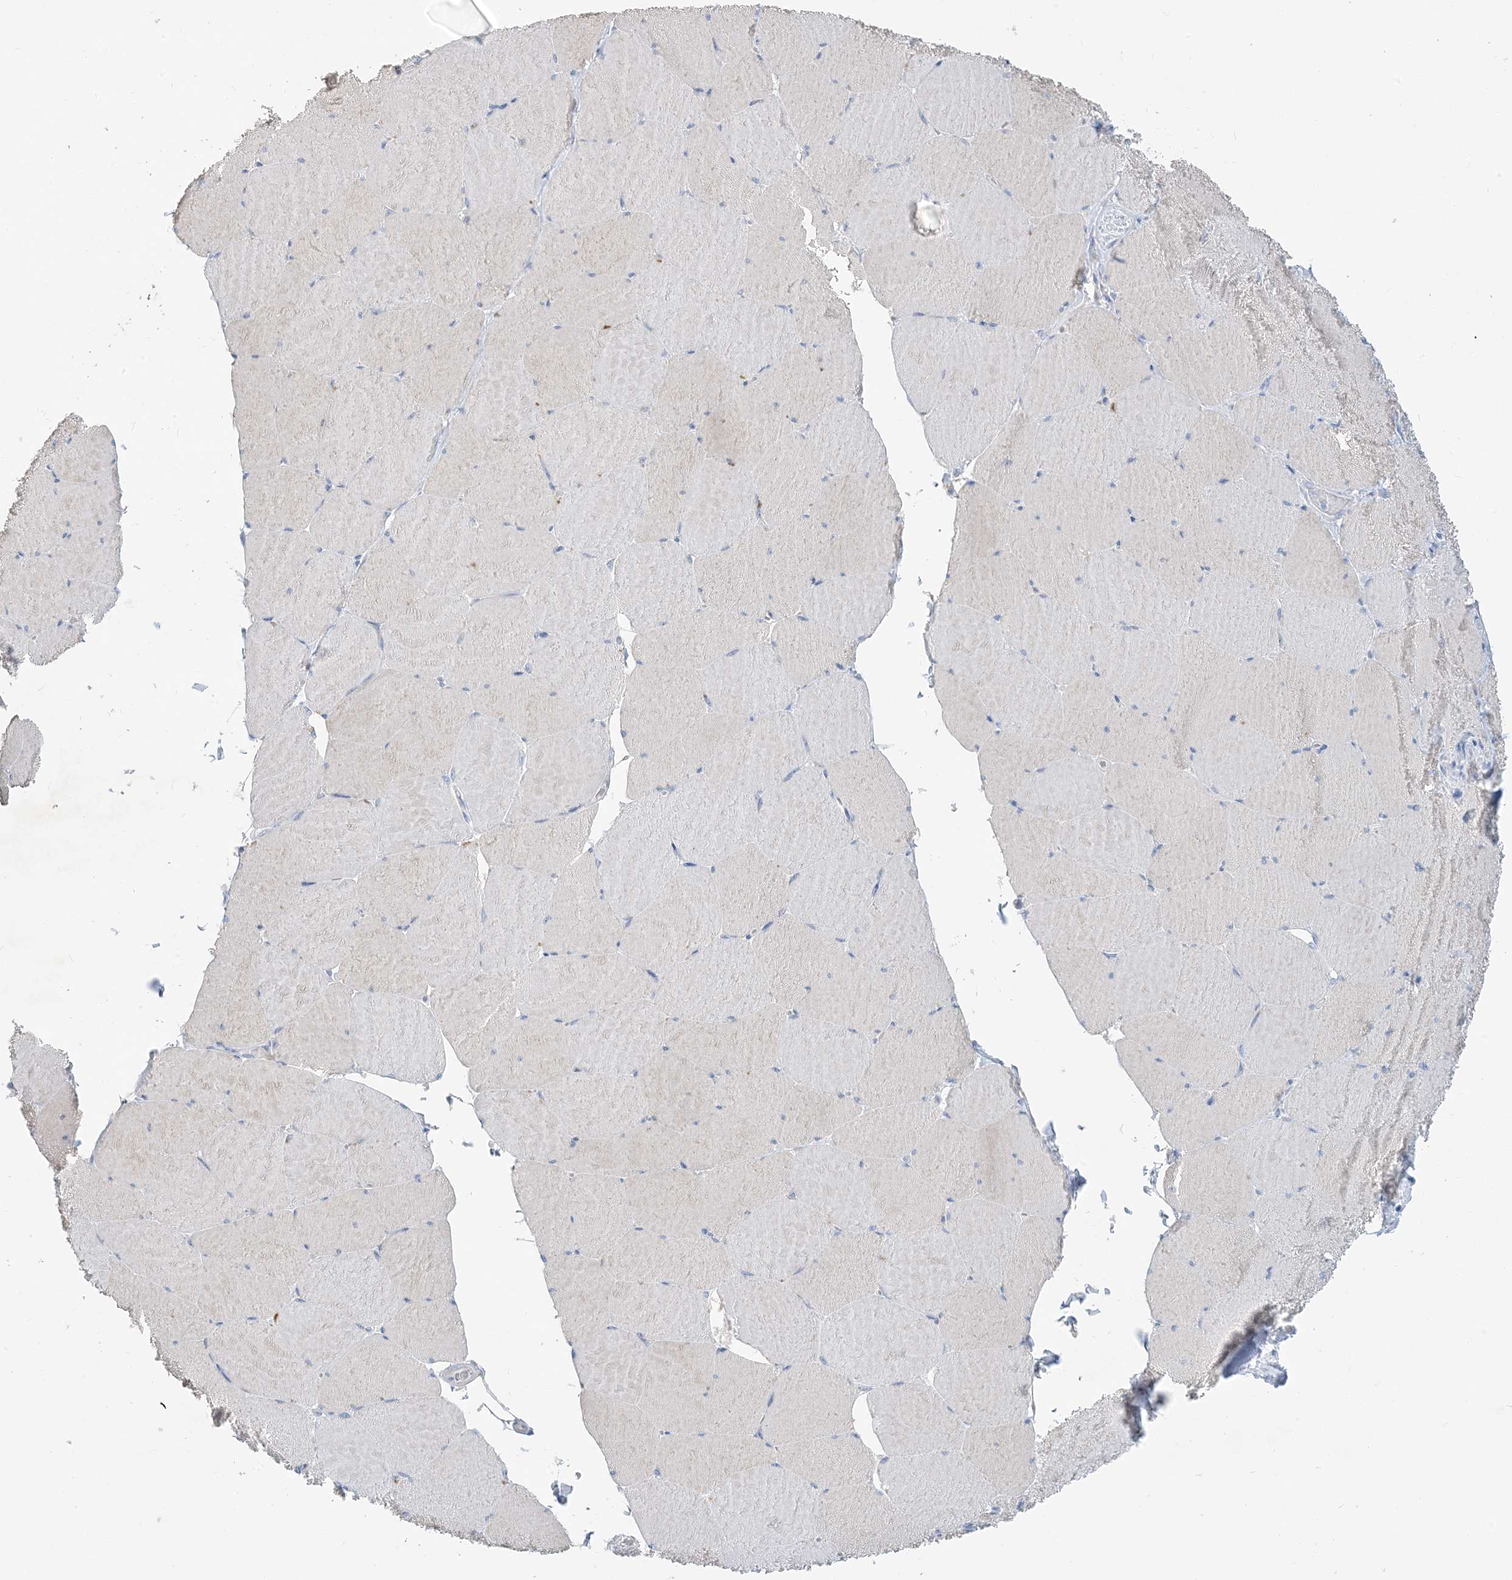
{"staining": {"intensity": "negative", "quantity": "none", "location": "none"}, "tissue": "skeletal muscle", "cell_type": "Myocytes", "image_type": "normal", "snomed": [{"axis": "morphology", "description": "Normal tissue, NOS"}, {"axis": "topography", "description": "Skeletal muscle"}, {"axis": "topography", "description": "Head-Neck"}], "caption": "Human skeletal muscle stained for a protein using IHC reveals no positivity in myocytes.", "gene": "ZCCHC12", "patient": {"sex": "male", "age": 66}}